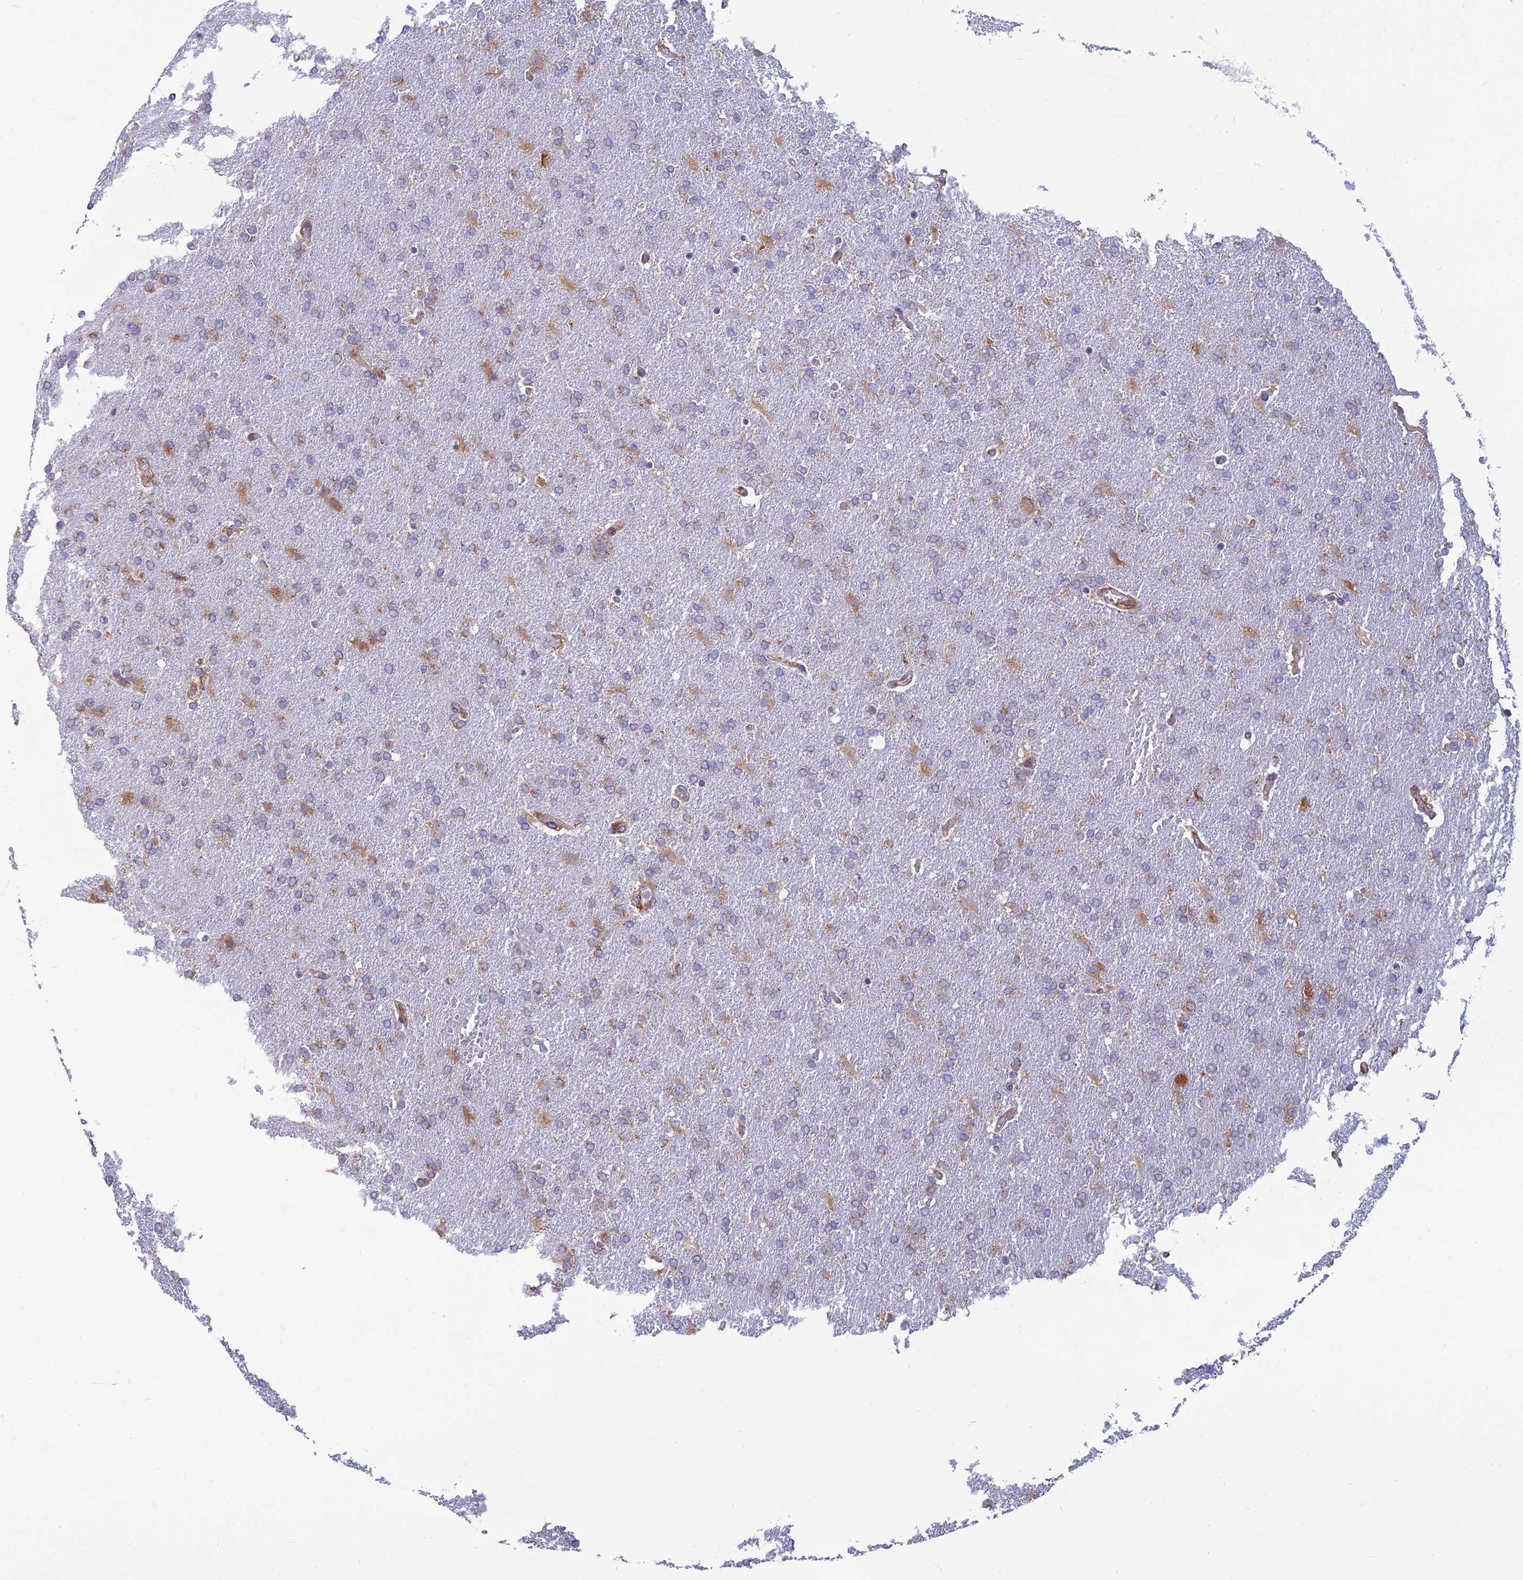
{"staining": {"intensity": "moderate", "quantity": "<25%", "location": "cytoplasmic/membranous"}, "tissue": "glioma", "cell_type": "Tumor cells", "image_type": "cancer", "snomed": [{"axis": "morphology", "description": "Glioma, malignant, High grade"}, {"axis": "topography", "description": "Brain"}], "caption": "High-grade glioma (malignant) tissue shows moderate cytoplasmic/membranous staining in about <25% of tumor cells, visualized by immunohistochemistry. The protein is shown in brown color, while the nuclei are stained blue.", "gene": "RPL17-C18orf32", "patient": {"sex": "male", "age": 72}}